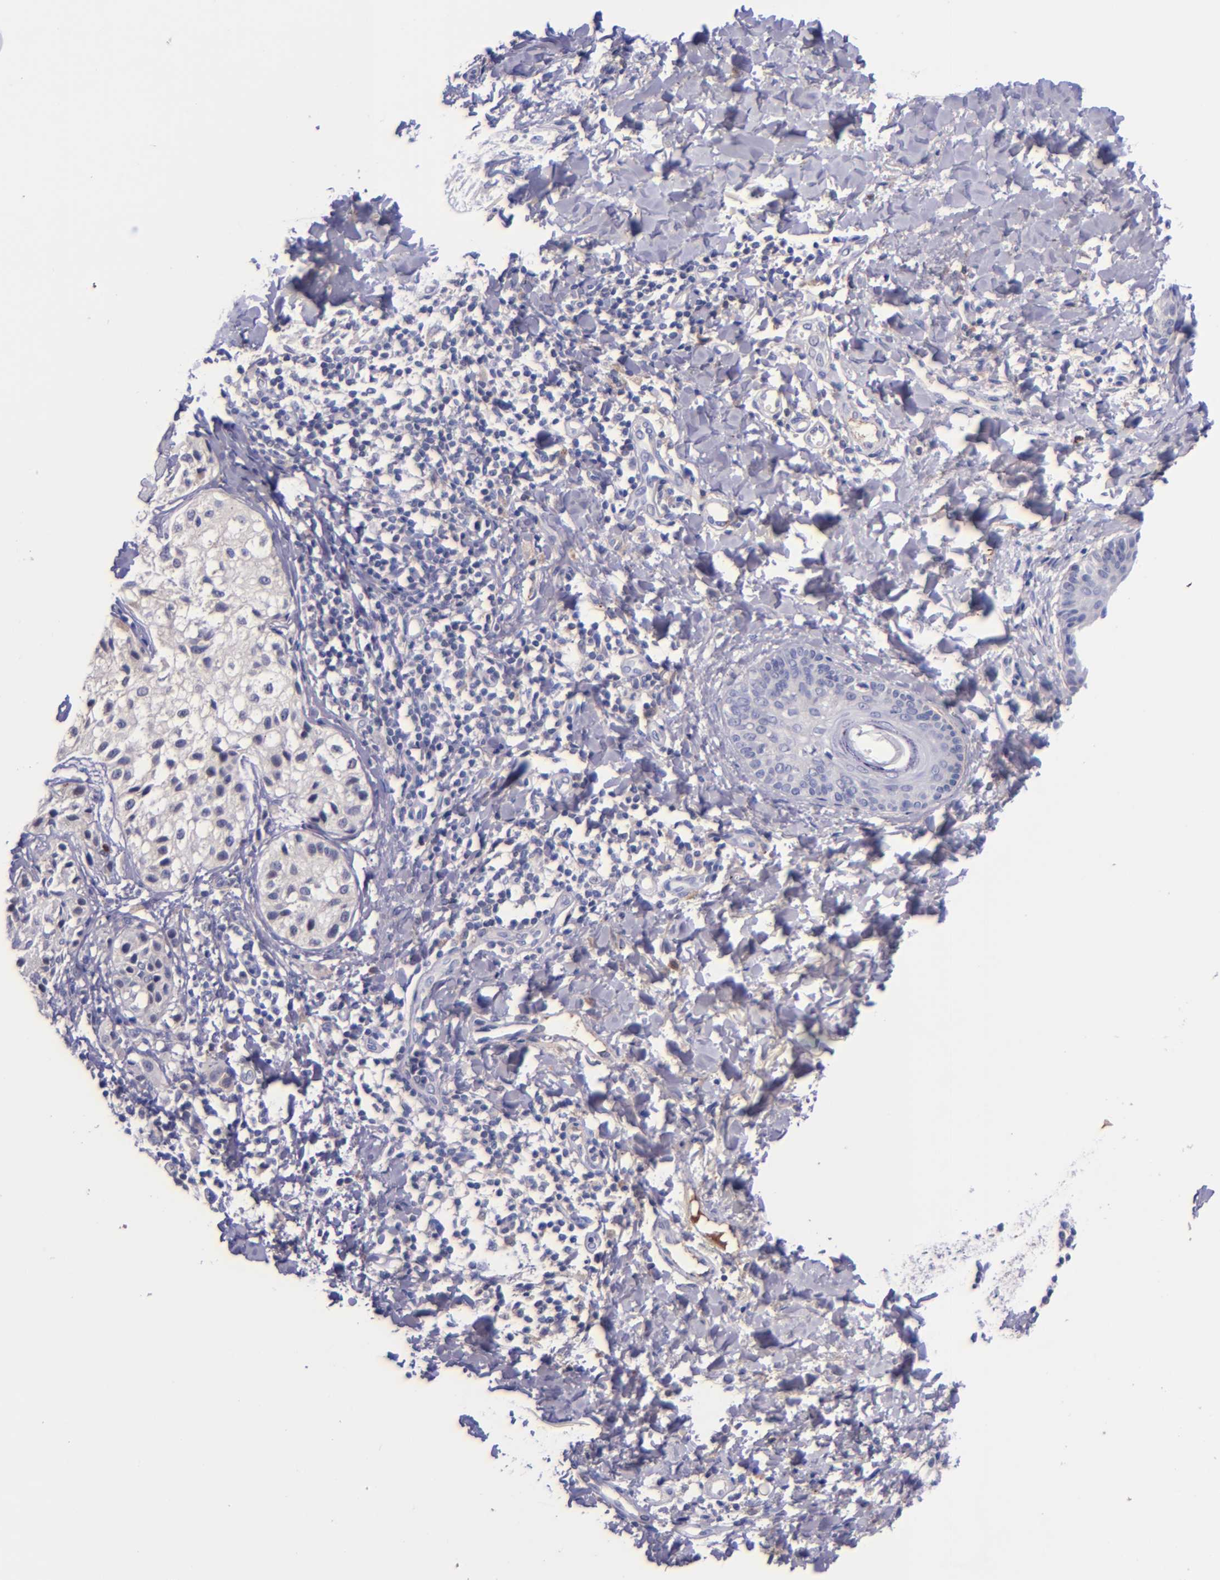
{"staining": {"intensity": "negative", "quantity": "none", "location": "none"}, "tissue": "melanoma", "cell_type": "Tumor cells", "image_type": "cancer", "snomed": [{"axis": "morphology", "description": "Malignant melanoma, NOS"}, {"axis": "topography", "description": "Skin"}], "caption": "DAB (3,3'-diaminobenzidine) immunohistochemical staining of human melanoma reveals no significant staining in tumor cells. The staining was performed using DAB (3,3'-diaminobenzidine) to visualize the protein expression in brown, while the nuclei were stained in blue with hematoxylin (Magnification: 20x).", "gene": "KNG1", "patient": {"sex": "male", "age": 23}}